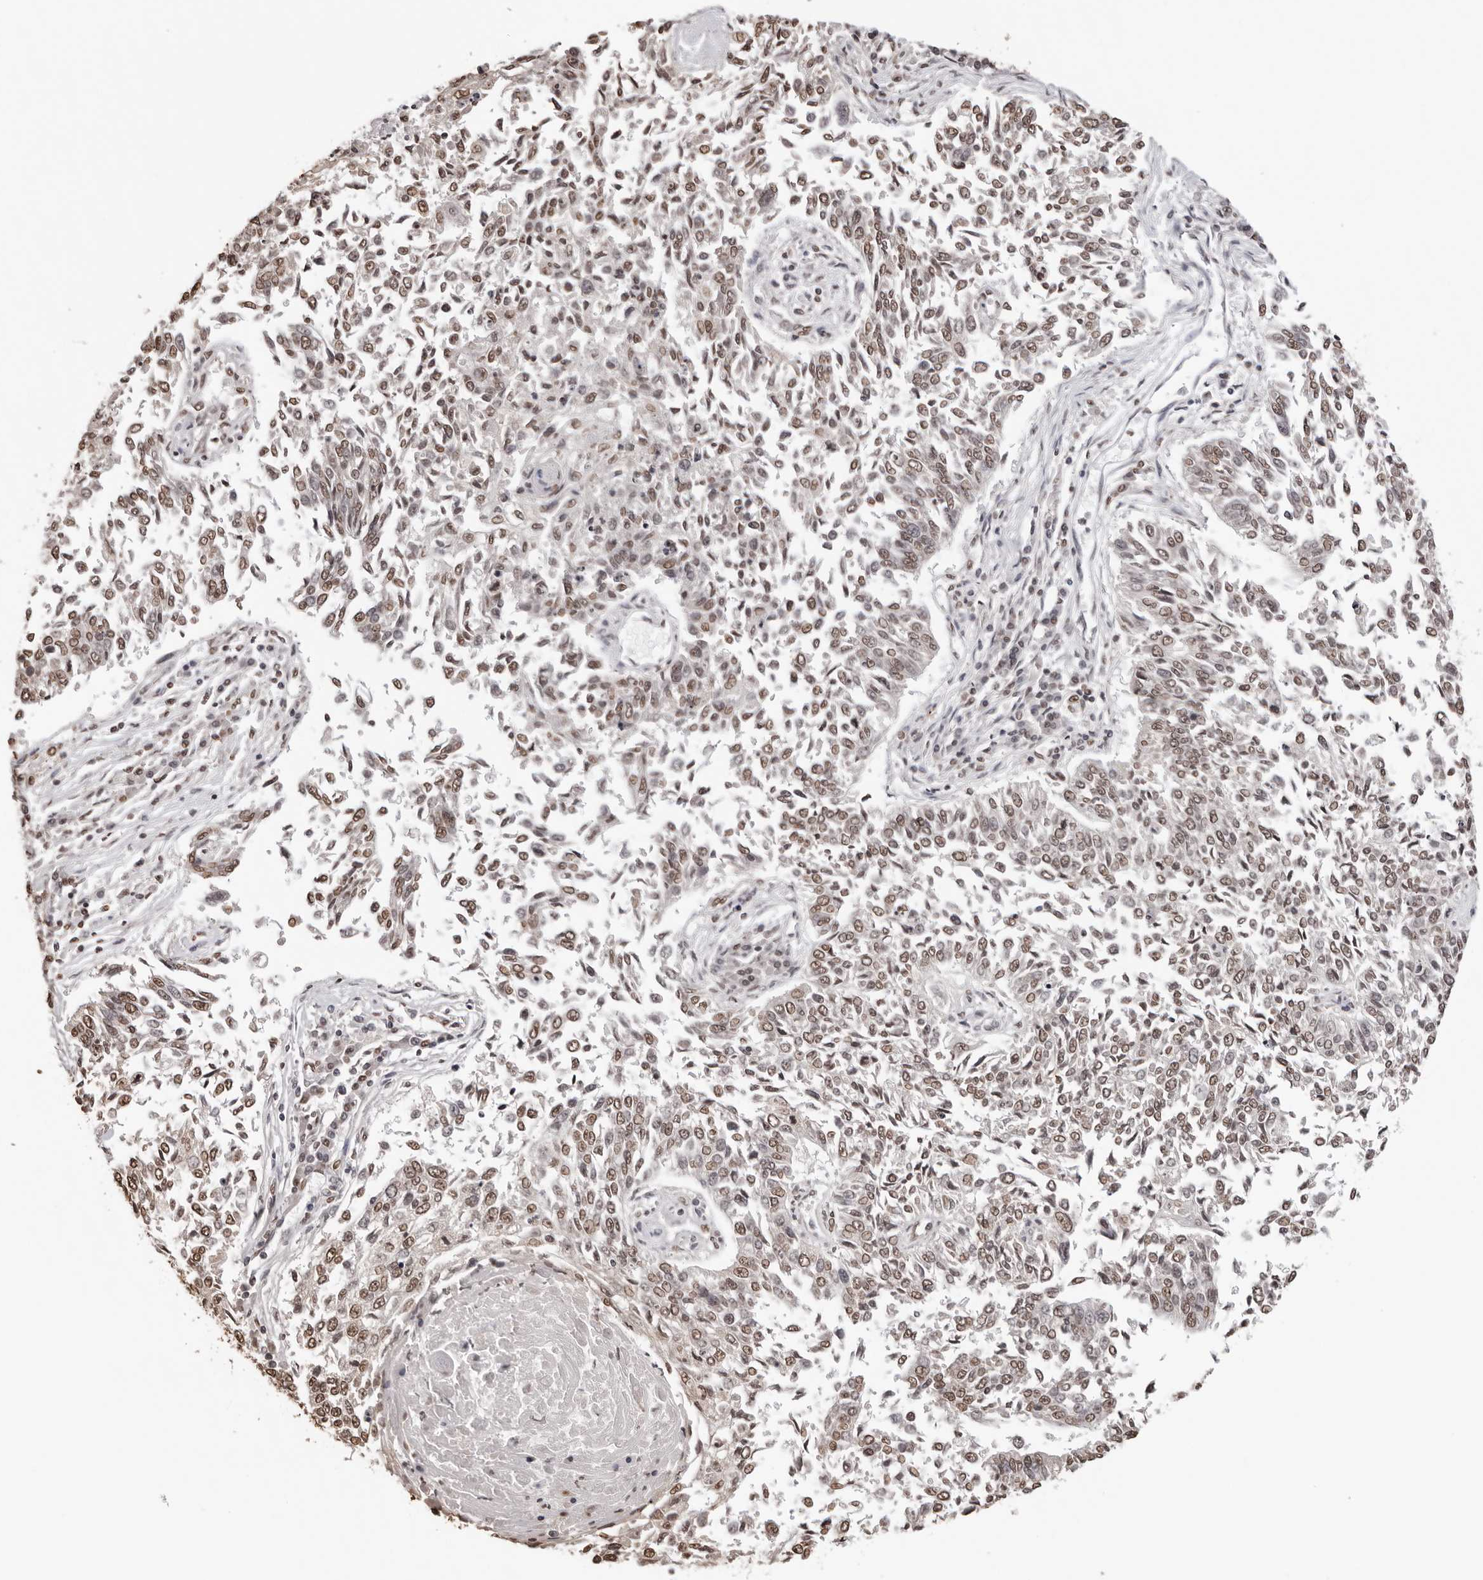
{"staining": {"intensity": "moderate", "quantity": ">75%", "location": "nuclear"}, "tissue": "lung cancer", "cell_type": "Tumor cells", "image_type": "cancer", "snomed": [{"axis": "morphology", "description": "Normal tissue, NOS"}, {"axis": "morphology", "description": "Squamous cell carcinoma, NOS"}, {"axis": "topography", "description": "Cartilage tissue"}, {"axis": "topography", "description": "Bronchus"}, {"axis": "topography", "description": "Lung"}, {"axis": "topography", "description": "Peripheral nerve tissue"}], "caption": "Brown immunohistochemical staining in lung squamous cell carcinoma exhibits moderate nuclear staining in approximately >75% of tumor cells.", "gene": "OLIG3", "patient": {"sex": "female", "age": 49}}